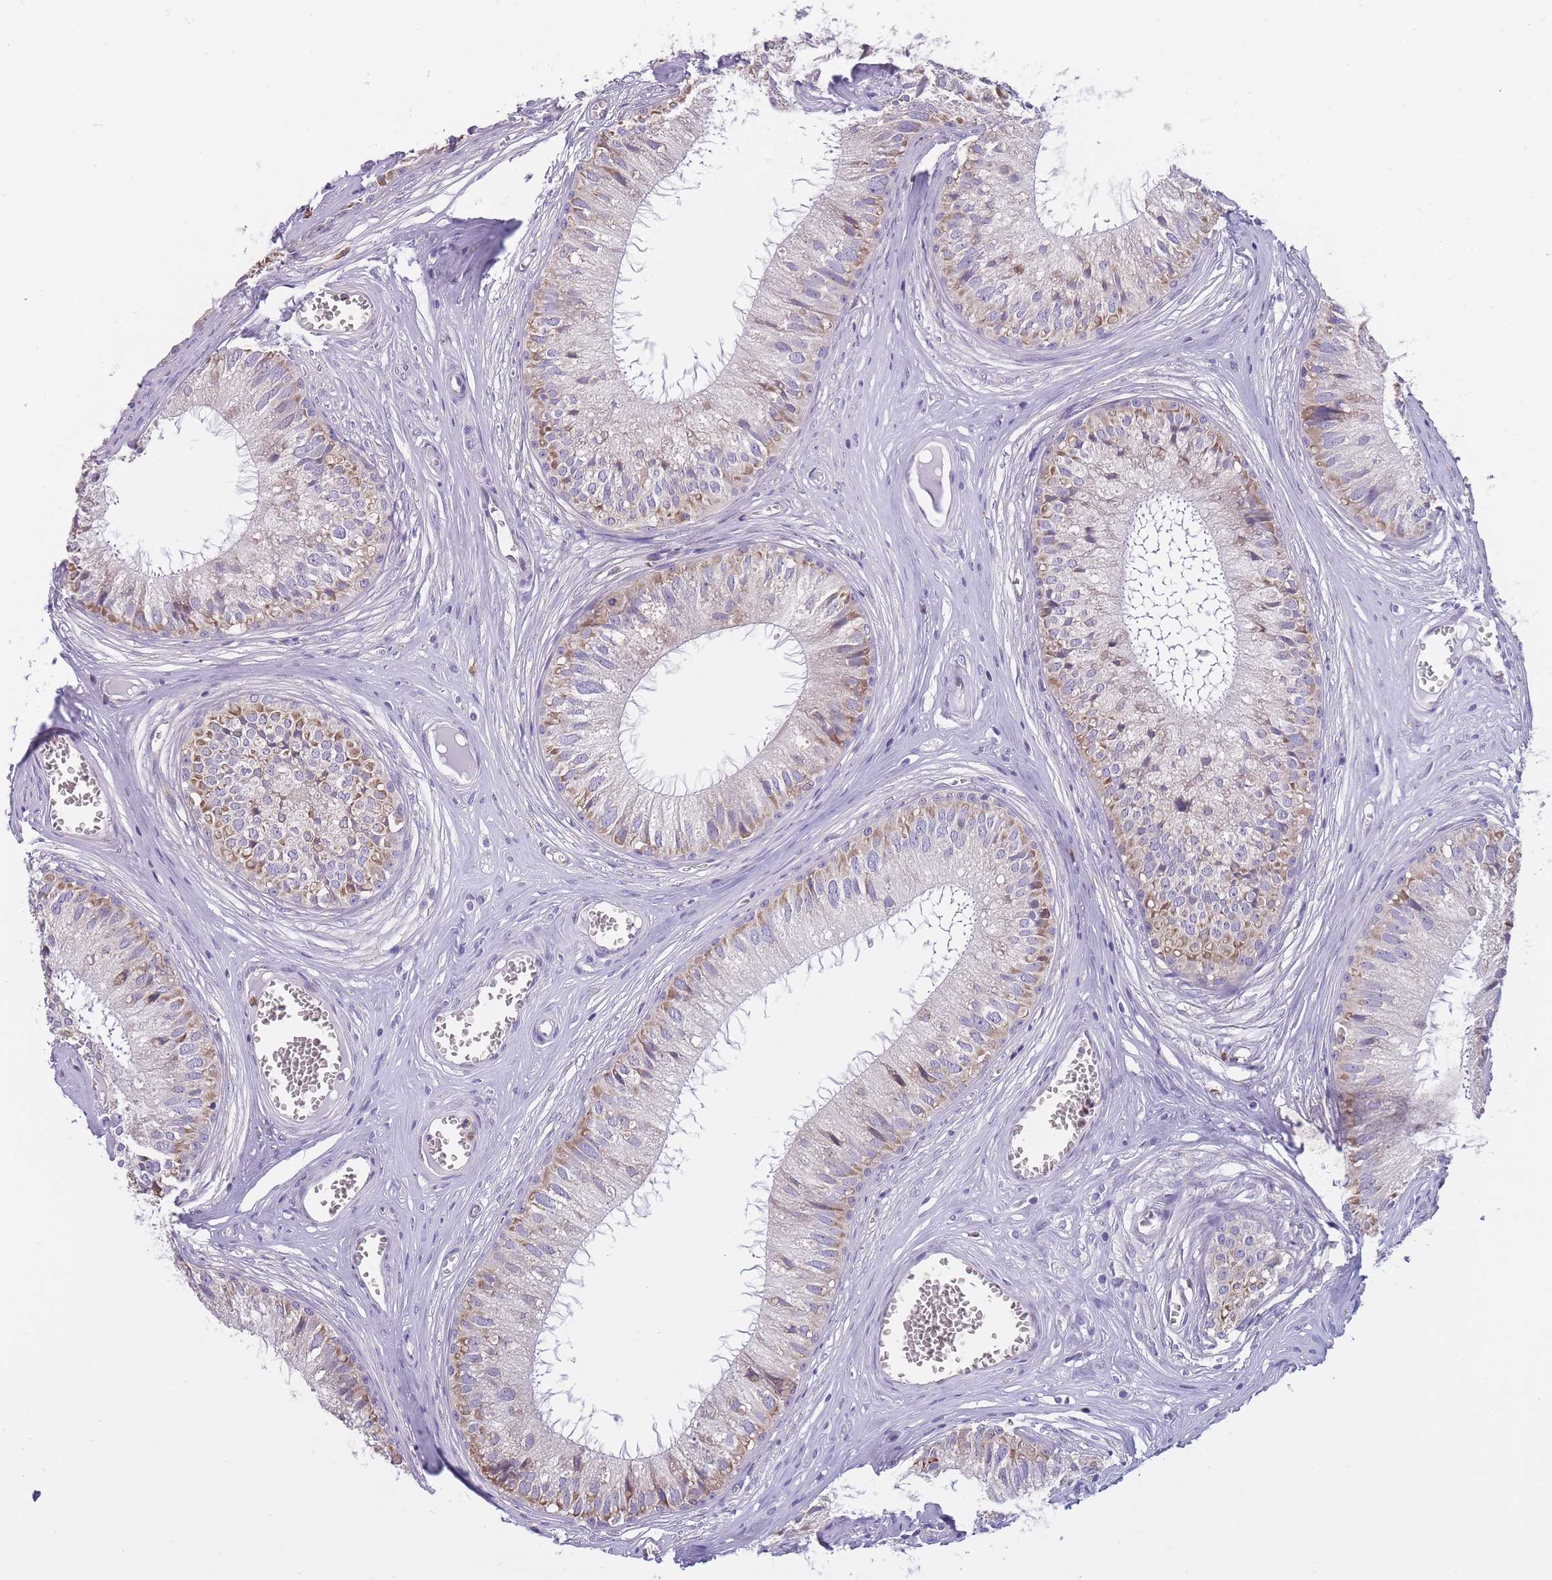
{"staining": {"intensity": "moderate", "quantity": "<25%", "location": "cytoplasmic/membranous"}, "tissue": "epididymis", "cell_type": "Glandular cells", "image_type": "normal", "snomed": [{"axis": "morphology", "description": "Normal tissue, NOS"}, {"axis": "topography", "description": "Epididymis"}], "caption": "Protein analysis of unremarkable epididymis displays moderate cytoplasmic/membranous expression in about <25% of glandular cells. (brown staining indicates protein expression, while blue staining denotes nuclei).", "gene": "ZNF662", "patient": {"sex": "male", "age": 36}}